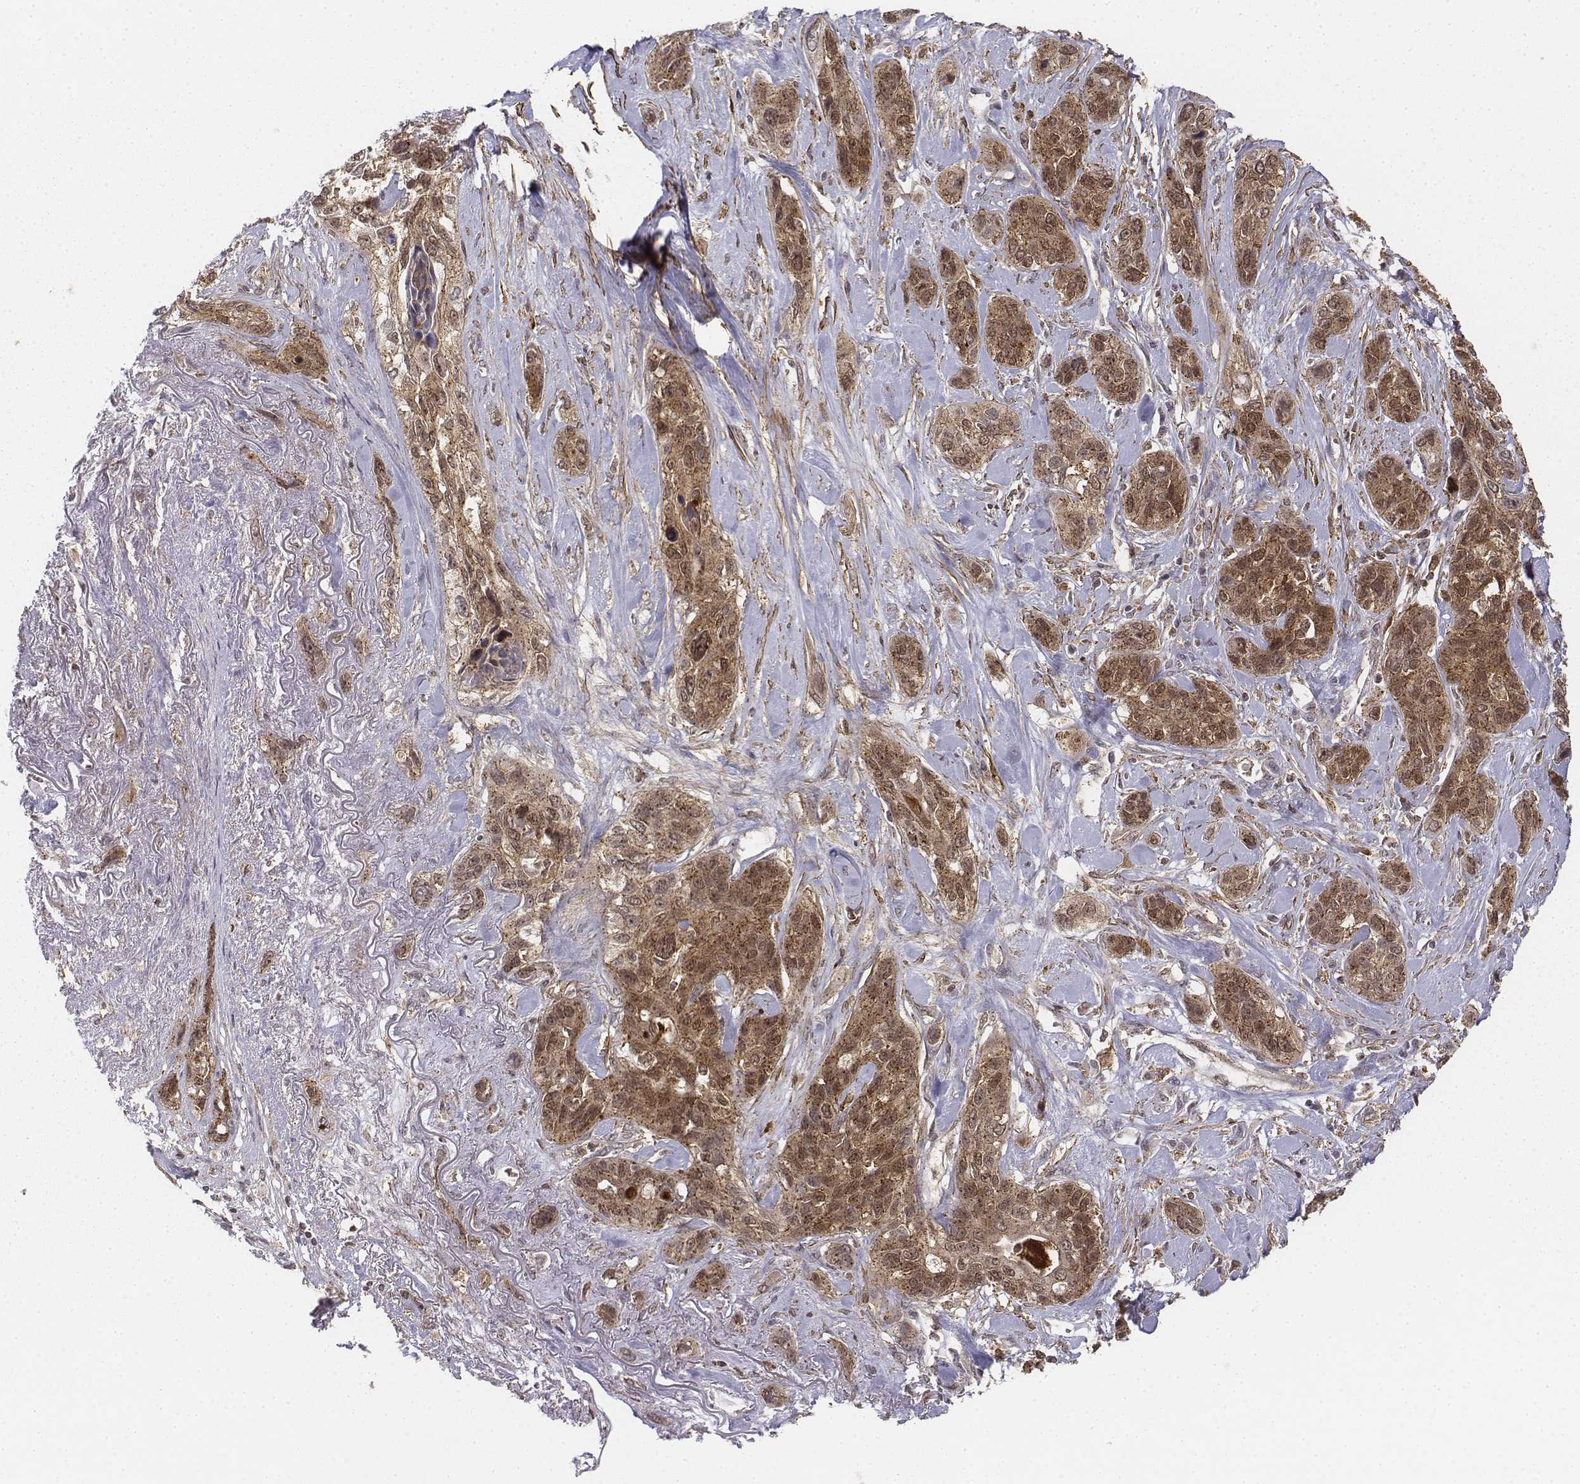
{"staining": {"intensity": "moderate", "quantity": ">75%", "location": "cytoplasmic/membranous,nuclear"}, "tissue": "lung cancer", "cell_type": "Tumor cells", "image_type": "cancer", "snomed": [{"axis": "morphology", "description": "Squamous cell carcinoma, NOS"}, {"axis": "topography", "description": "Lung"}], "caption": "A brown stain labels moderate cytoplasmic/membranous and nuclear positivity of a protein in human squamous cell carcinoma (lung) tumor cells.", "gene": "ZFYVE19", "patient": {"sex": "female", "age": 70}}